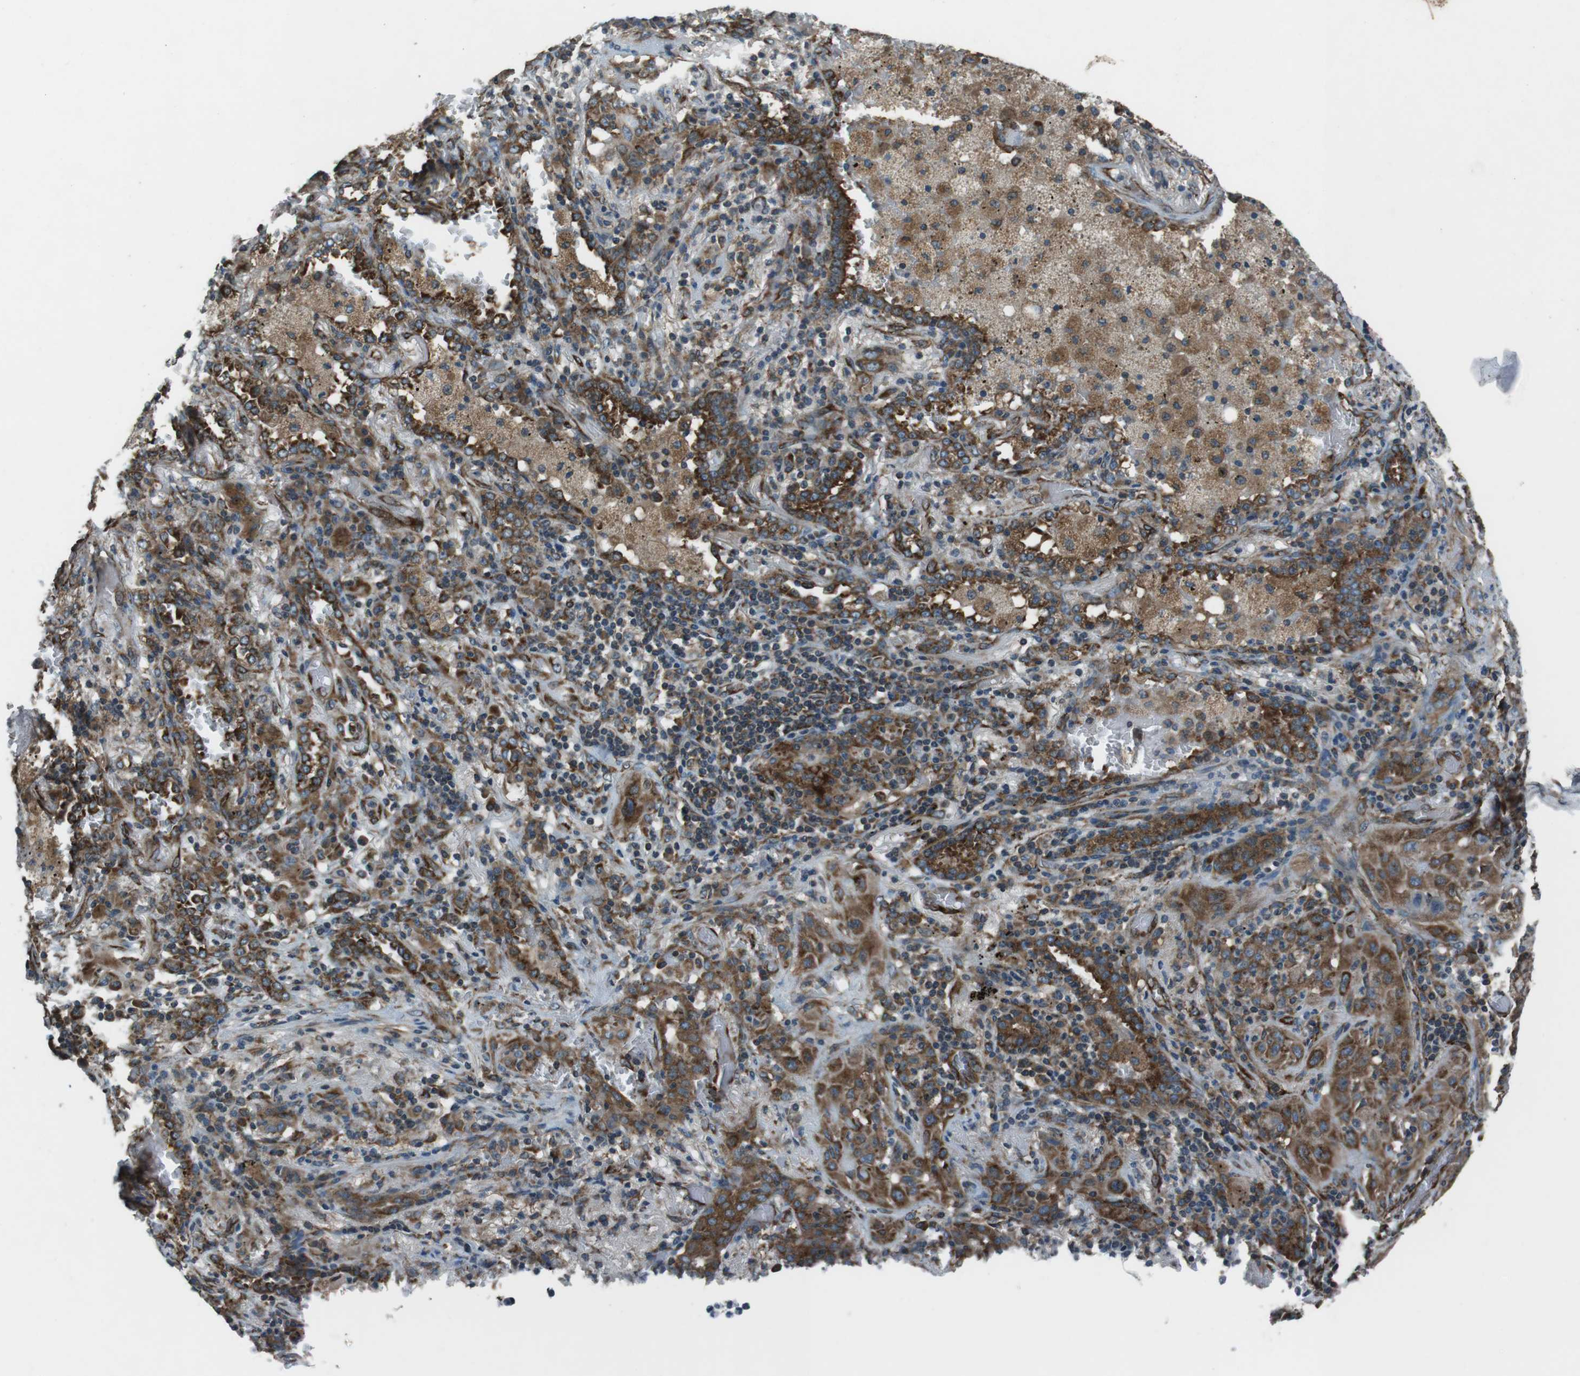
{"staining": {"intensity": "strong", "quantity": ">75%", "location": "cytoplasmic/membranous"}, "tissue": "lung cancer", "cell_type": "Tumor cells", "image_type": "cancer", "snomed": [{"axis": "morphology", "description": "Squamous cell carcinoma, NOS"}, {"axis": "topography", "description": "Lung"}], "caption": "This photomicrograph reveals lung cancer (squamous cell carcinoma) stained with immunohistochemistry (IHC) to label a protein in brown. The cytoplasmic/membranous of tumor cells show strong positivity for the protein. Nuclei are counter-stained blue.", "gene": "KTN1", "patient": {"sex": "female", "age": 47}}